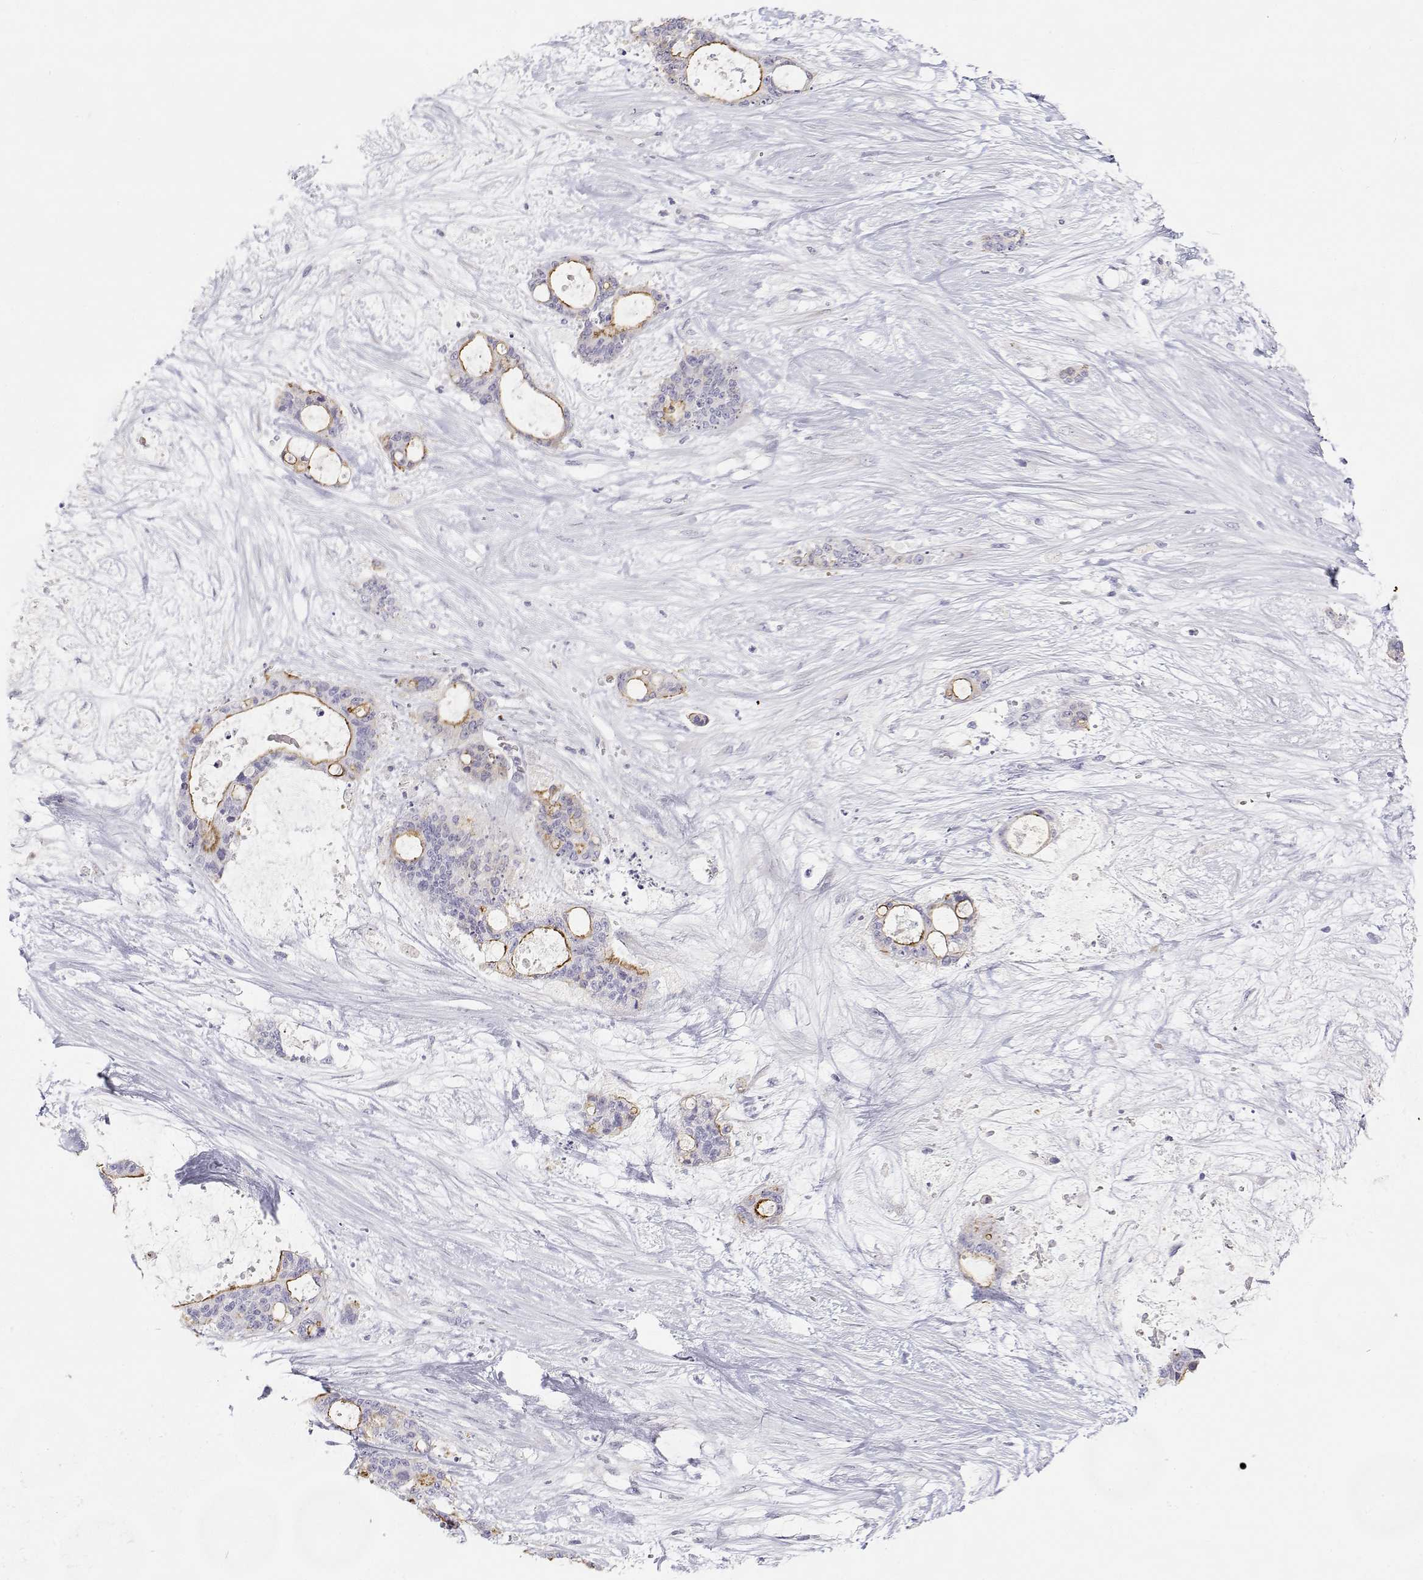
{"staining": {"intensity": "moderate", "quantity": "25%-75%", "location": "cytoplasmic/membranous"}, "tissue": "liver cancer", "cell_type": "Tumor cells", "image_type": "cancer", "snomed": [{"axis": "morphology", "description": "Normal tissue, NOS"}, {"axis": "morphology", "description": "Cholangiocarcinoma"}, {"axis": "topography", "description": "Liver"}, {"axis": "topography", "description": "Peripheral nerve tissue"}], "caption": "IHC photomicrograph of human liver cancer (cholangiocarcinoma) stained for a protein (brown), which demonstrates medium levels of moderate cytoplasmic/membranous positivity in about 25%-75% of tumor cells.", "gene": "MISP", "patient": {"sex": "female", "age": 73}}